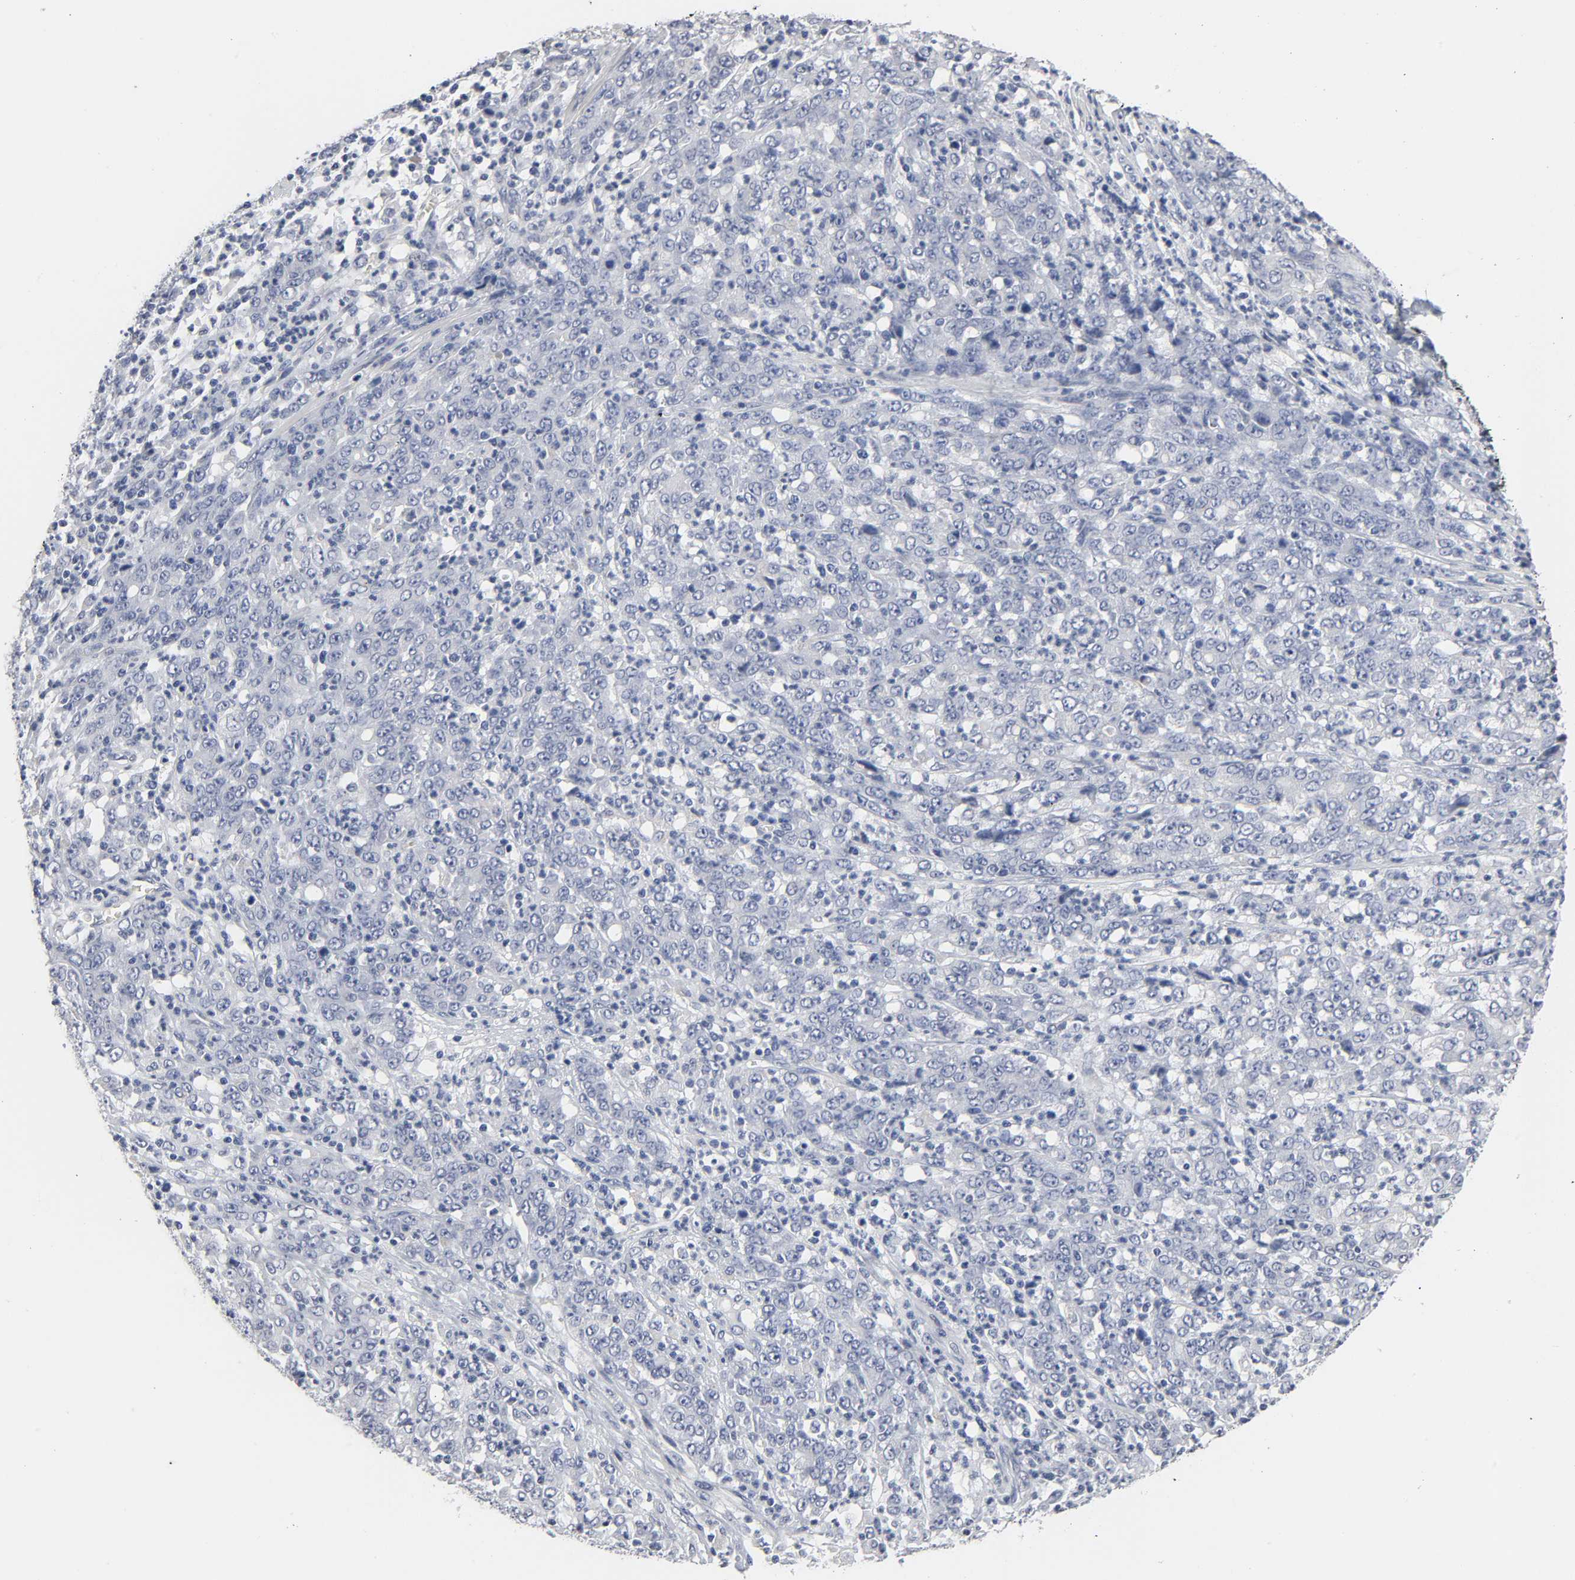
{"staining": {"intensity": "negative", "quantity": "none", "location": "none"}, "tissue": "stomach cancer", "cell_type": "Tumor cells", "image_type": "cancer", "snomed": [{"axis": "morphology", "description": "Adenocarcinoma, NOS"}, {"axis": "topography", "description": "Stomach, lower"}], "caption": "DAB (3,3'-diaminobenzidine) immunohistochemical staining of human stomach cancer (adenocarcinoma) reveals no significant expression in tumor cells. (DAB (3,3'-diaminobenzidine) IHC with hematoxylin counter stain).", "gene": "SALL2", "patient": {"sex": "female", "age": 71}}